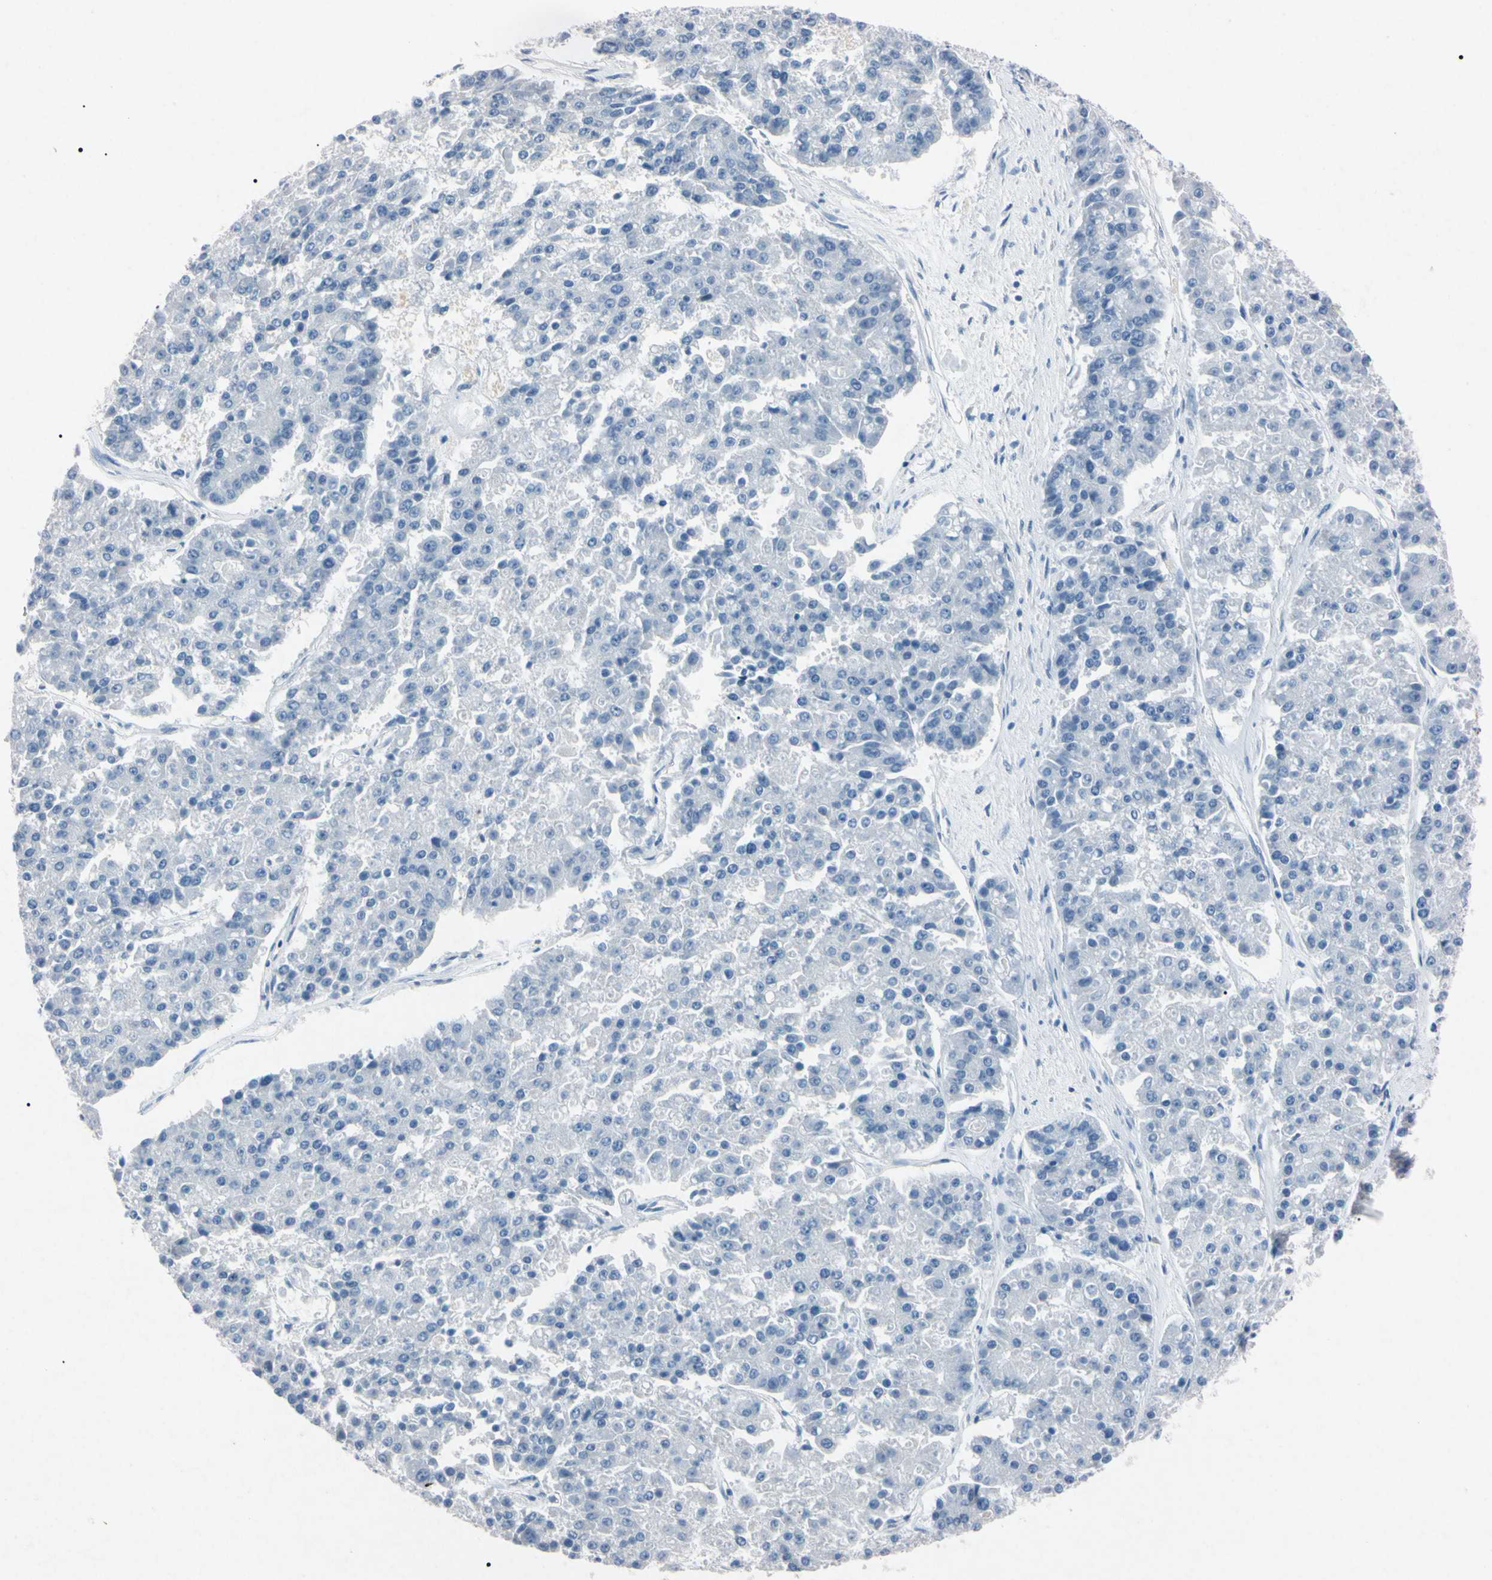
{"staining": {"intensity": "negative", "quantity": "none", "location": "none"}, "tissue": "pancreatic cancer", "cell_type": "Tumor cells", "image_type": "cancer", "snomed": [{"axis": "morphology", "description": "Adenocarcinoma, NOS"}, {"axis": "topography", "description": "Pancreas"}], "caption": "DAB immunohistochemical staining of human adenocarcinoma (pancreatic) reveals no significant positivity in tumor cells.", "gene": "ELN", "patient": {"sex": "male", "age": 50}}